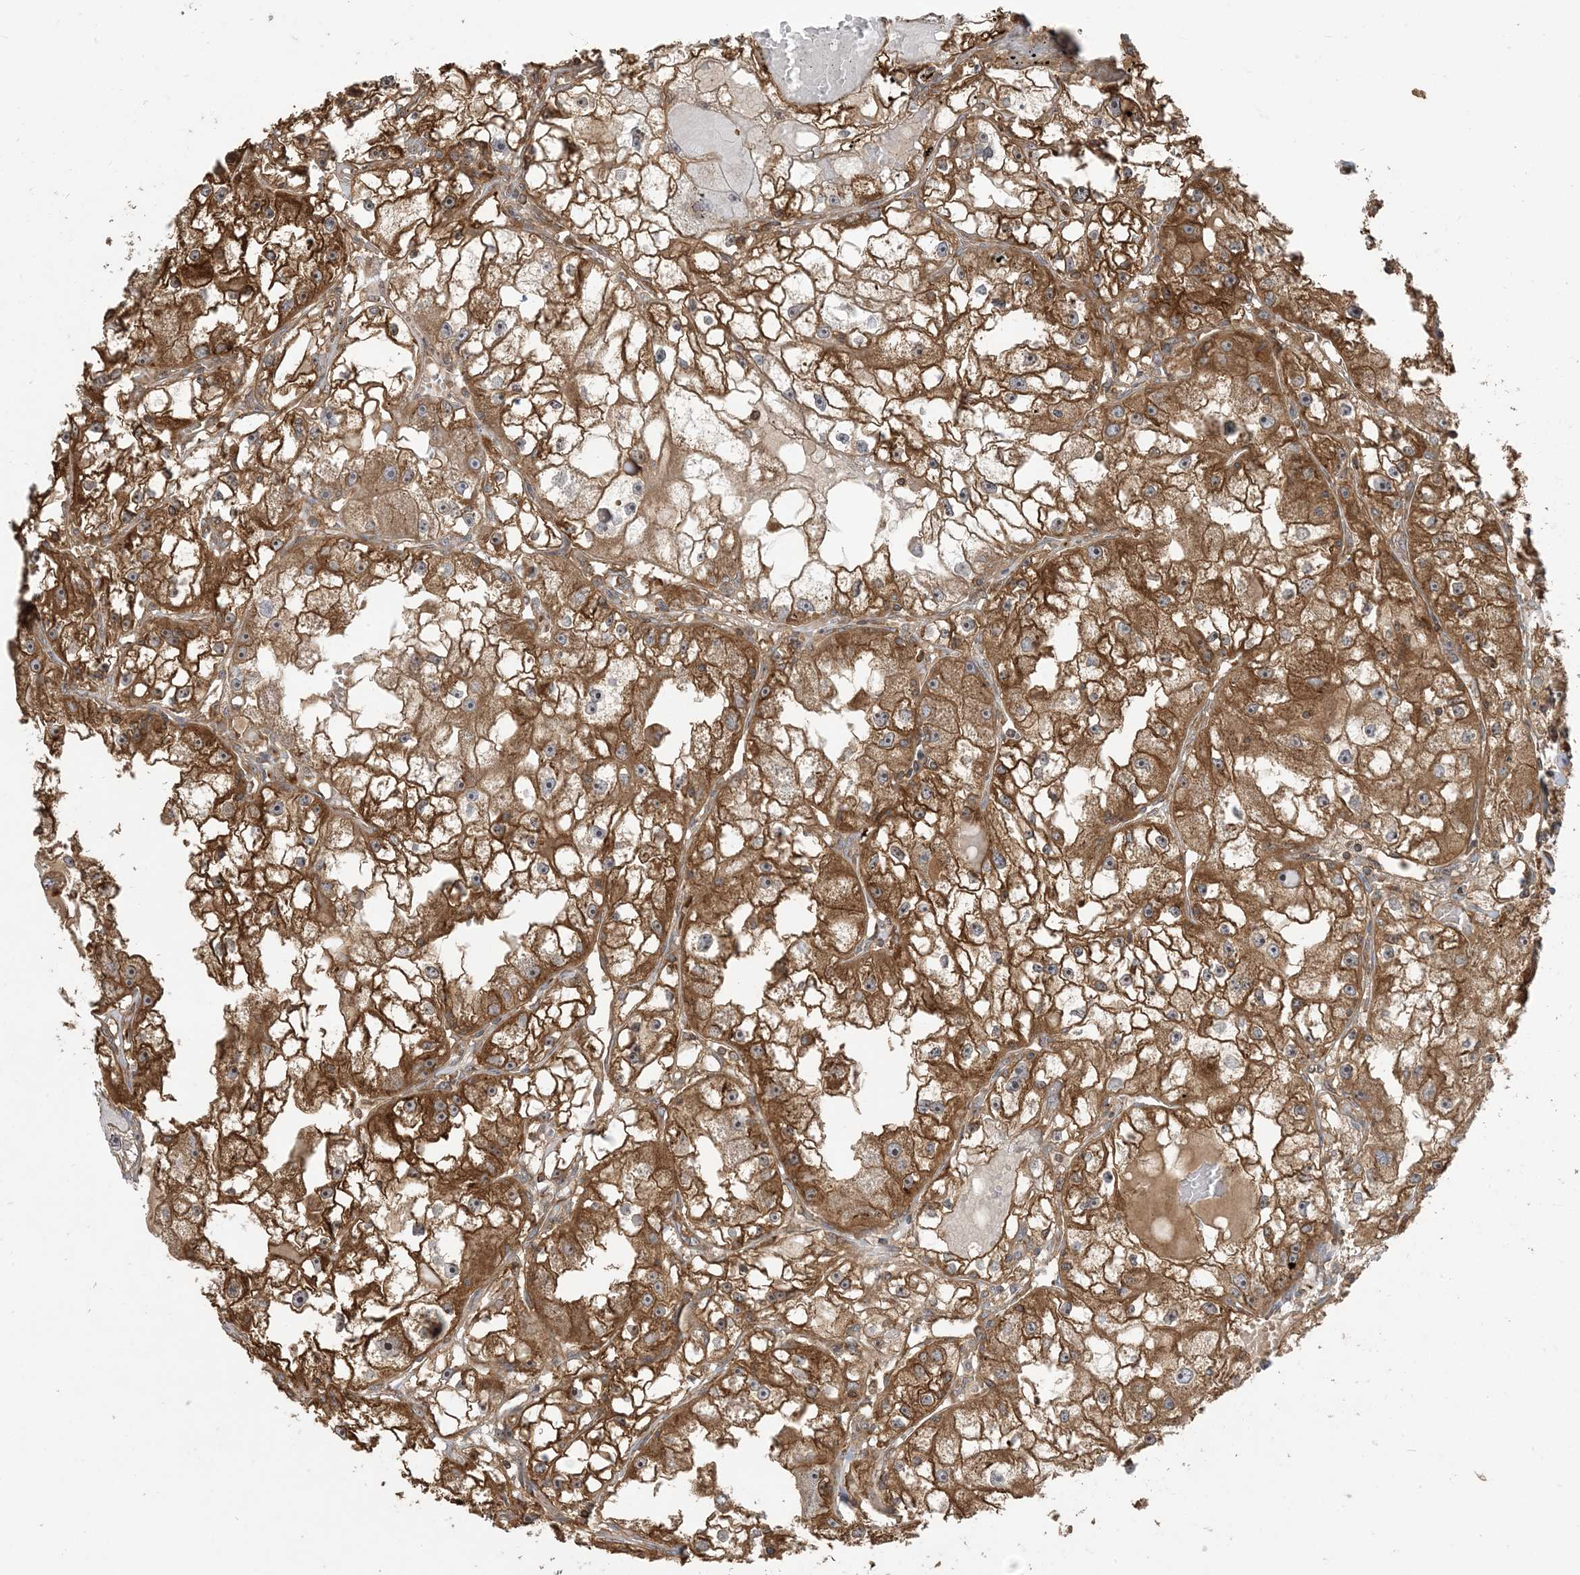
{"staining": {"intensity": "strong", "quantity": ">75%", "location": "cytoplasmic/membranous,nuclear"}, "tissue": "renal cancer", "cell_type": "Tumor cells", "image_type": "cancer", "snomed": [{"axis": "morphology", "description": "Adenocarcinoma, NOS"}, {"axis": "topography", "description": "Kidney"}], "caption": "A photomicrograph showing strong cytoplasmic/membranous and nuclear expression in approximately >75% of tumor cells in adenocarcinoma (renal), as visualized by brown immunohistochemical staining.", "gene": "SRP72", "patient": {"sex": "male", "age": 56}}